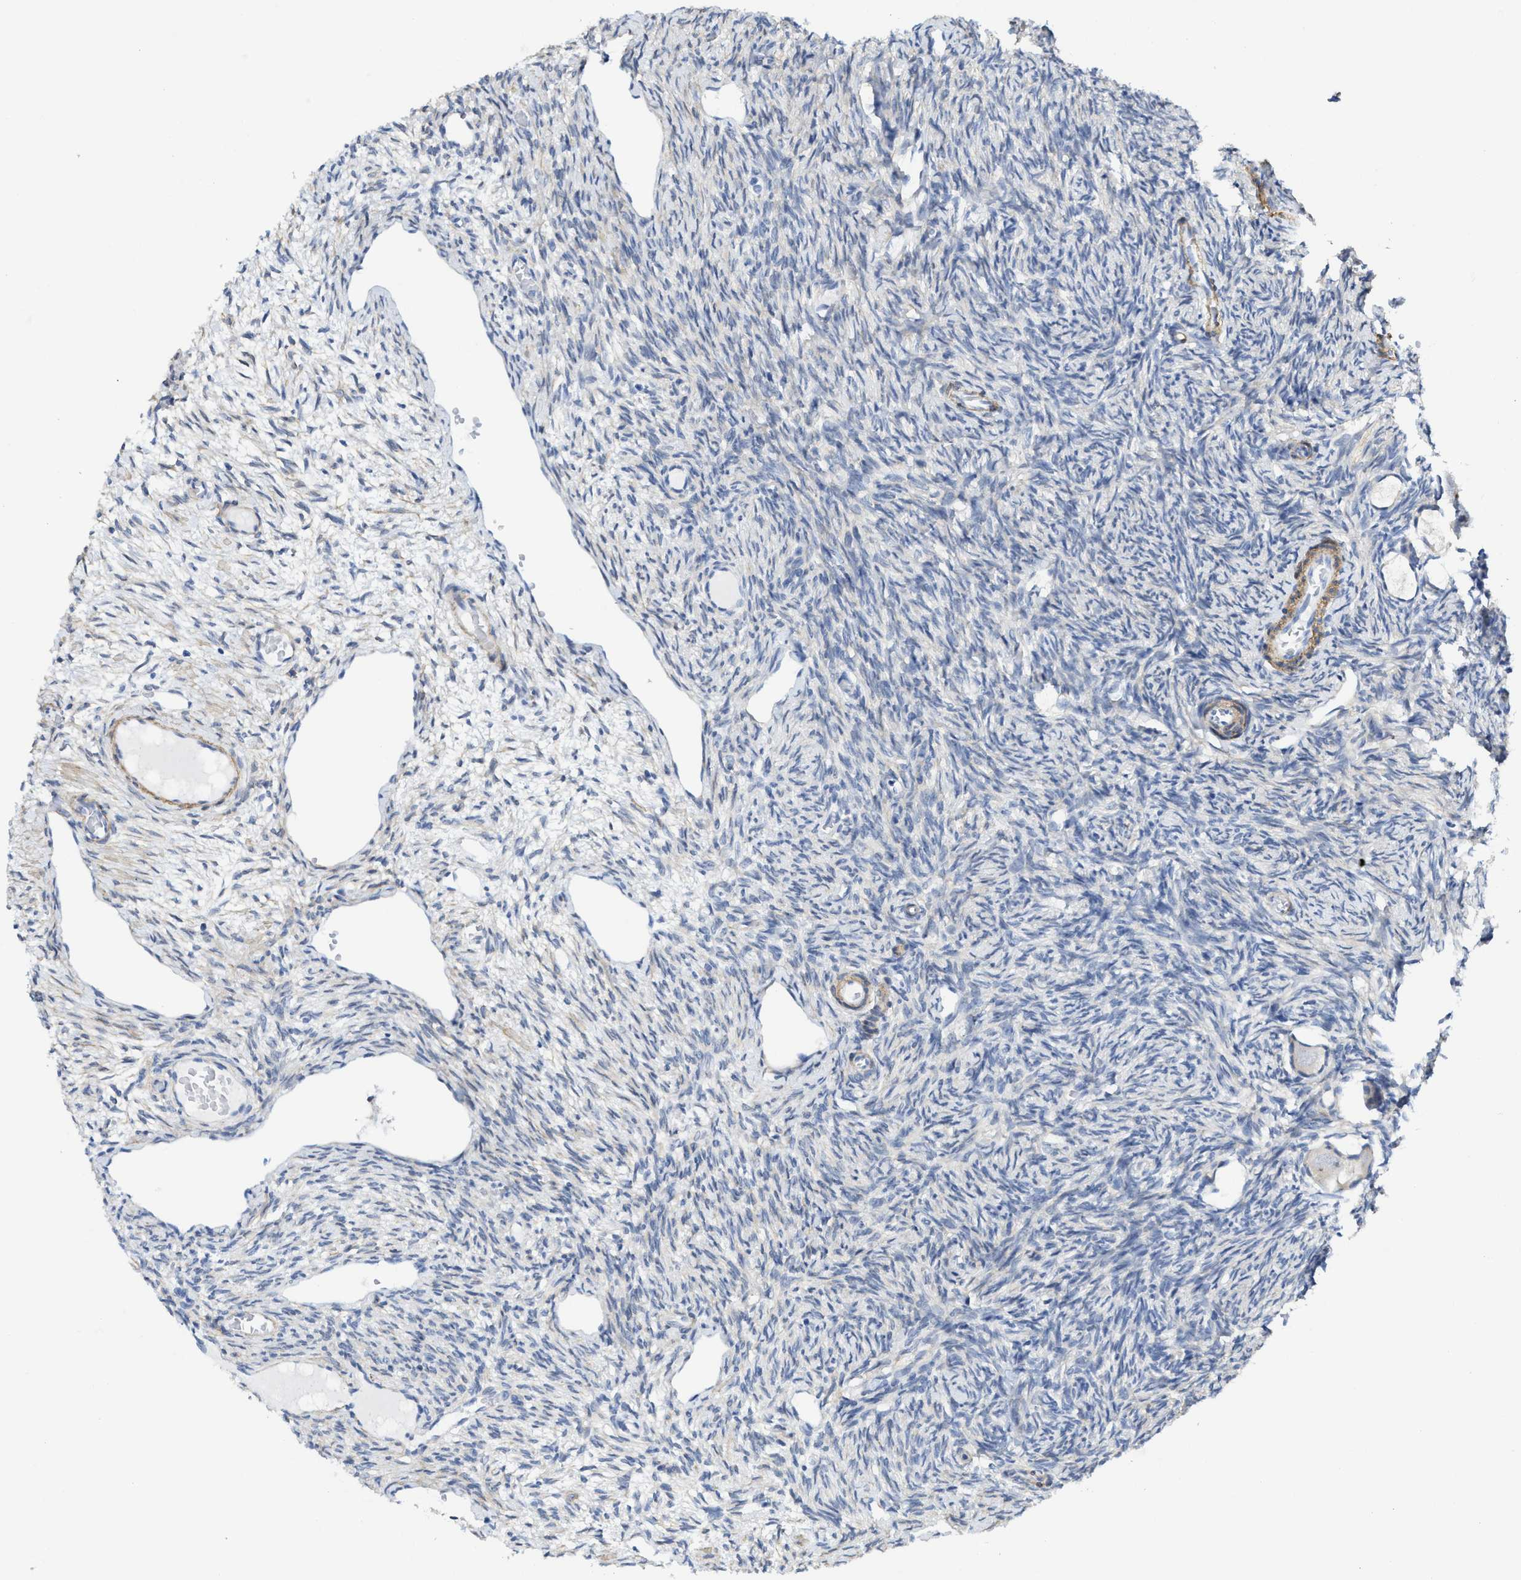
{"staining": {"intensity": "weak", "quantity": "<25%", "location": "cytoplasmic/membranous"}, "tissue": "ovary", "cell_type": "Follicle cells", "image_type": "normal", "snomed": [{"axis": "morphology", "description": "Normal tissue, NOS"}, {"axis": "topography", "description": "Ovary"}], "caption": "Photomicrograph shows no protein positivity in follicle cells of unremarkable ovary. (Immunohistochemistry, brightfield microscopy, high magnification).", "gene": "TUB", "patient": {"sex": "female", "age": 27}}